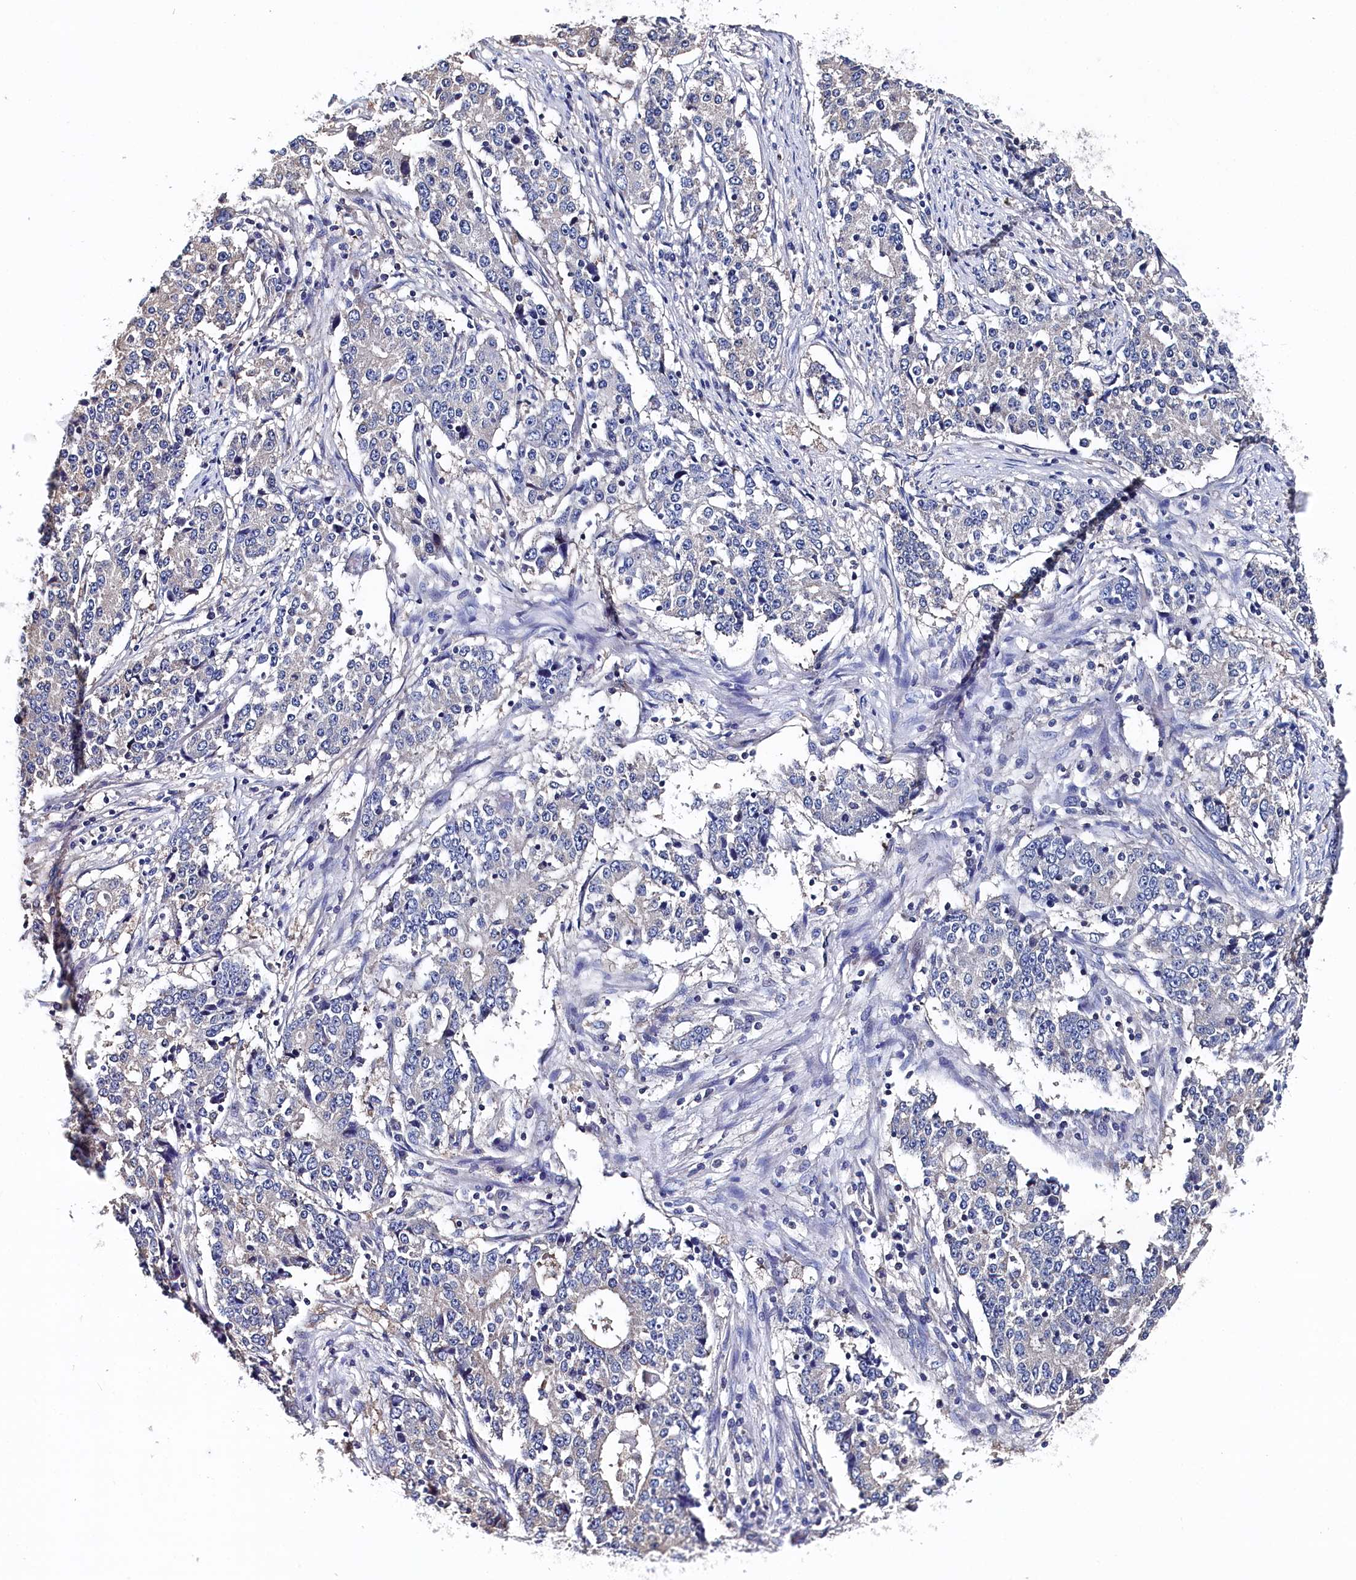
{"staining": {"intensity": "negative", "quantity": "none", "location": "none"}, "tissue": "stomach cancer", "cell_type": "Tumor cells", "image_type": "cancer", "snomed": [{"axis": "morphology", "description": "Adenocarcinoma, NOS"}, {"axis": "topography", "description": "Stomach"}], "caption": "The image exhibits no significant positivity in tumor cells of adenocarcinoma (stomach).", "gene": "BHMT", "patient": {"sex": "male", "age": 59}}